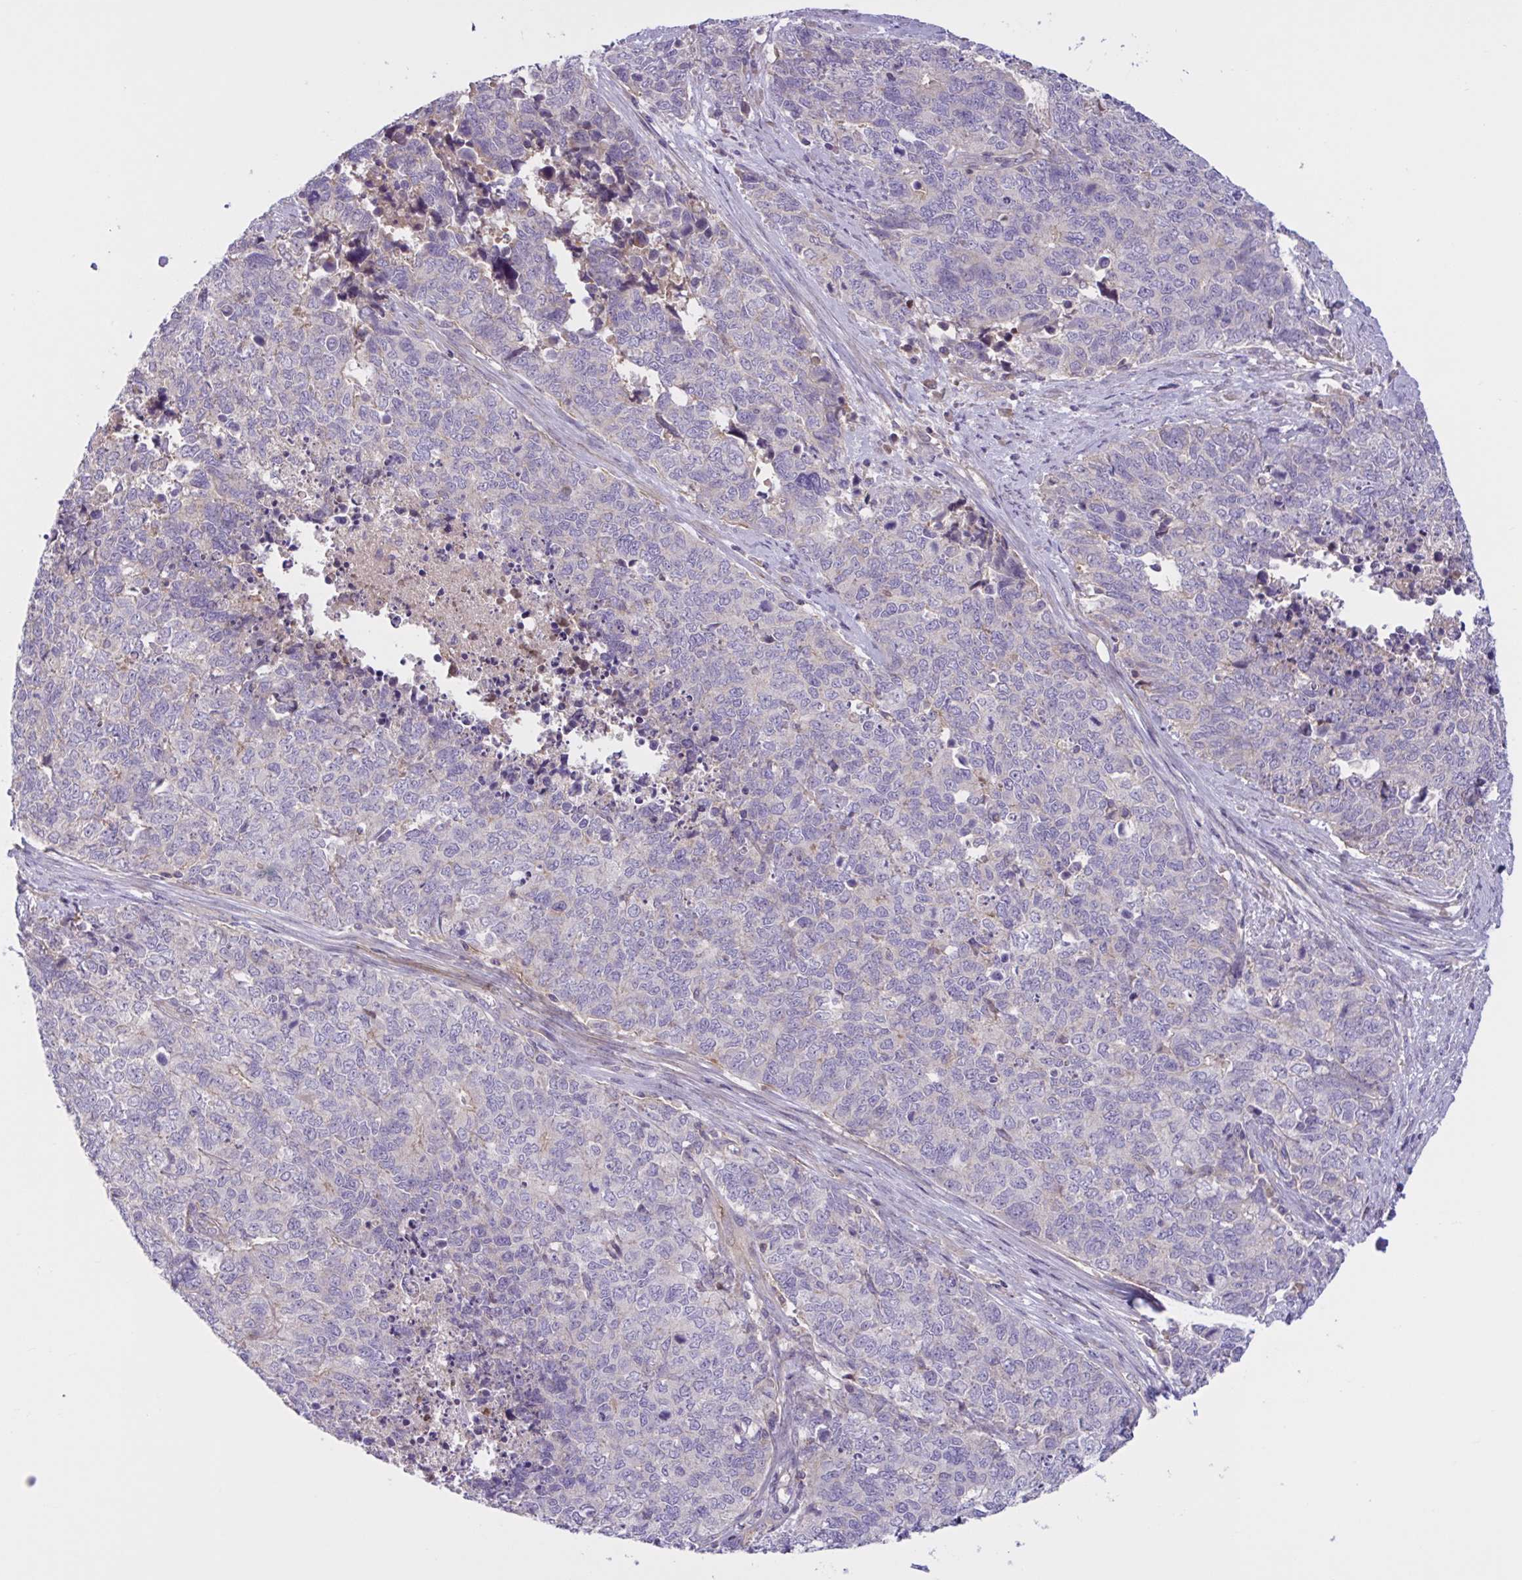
{"staining": {"intensity": "negative", "quantity": "none", "location": "none"}, "tissue": "cervical cancer", "cell_type": "Tumor cells", "image_type": "cancer", "snomed": [{"axis": "morphology", "description": "Adenocarcinoma, NOS"}, {"axis": "topography", "description": "Cervix"}], "caption": "Human cervical cancer (adenocarcinoma) stained for a protein using immunohistochemistry (IHC) displays no positivity in tumor cells.", "gene": "WNT9B", "patient": {"sex": "female", "age": 63}}